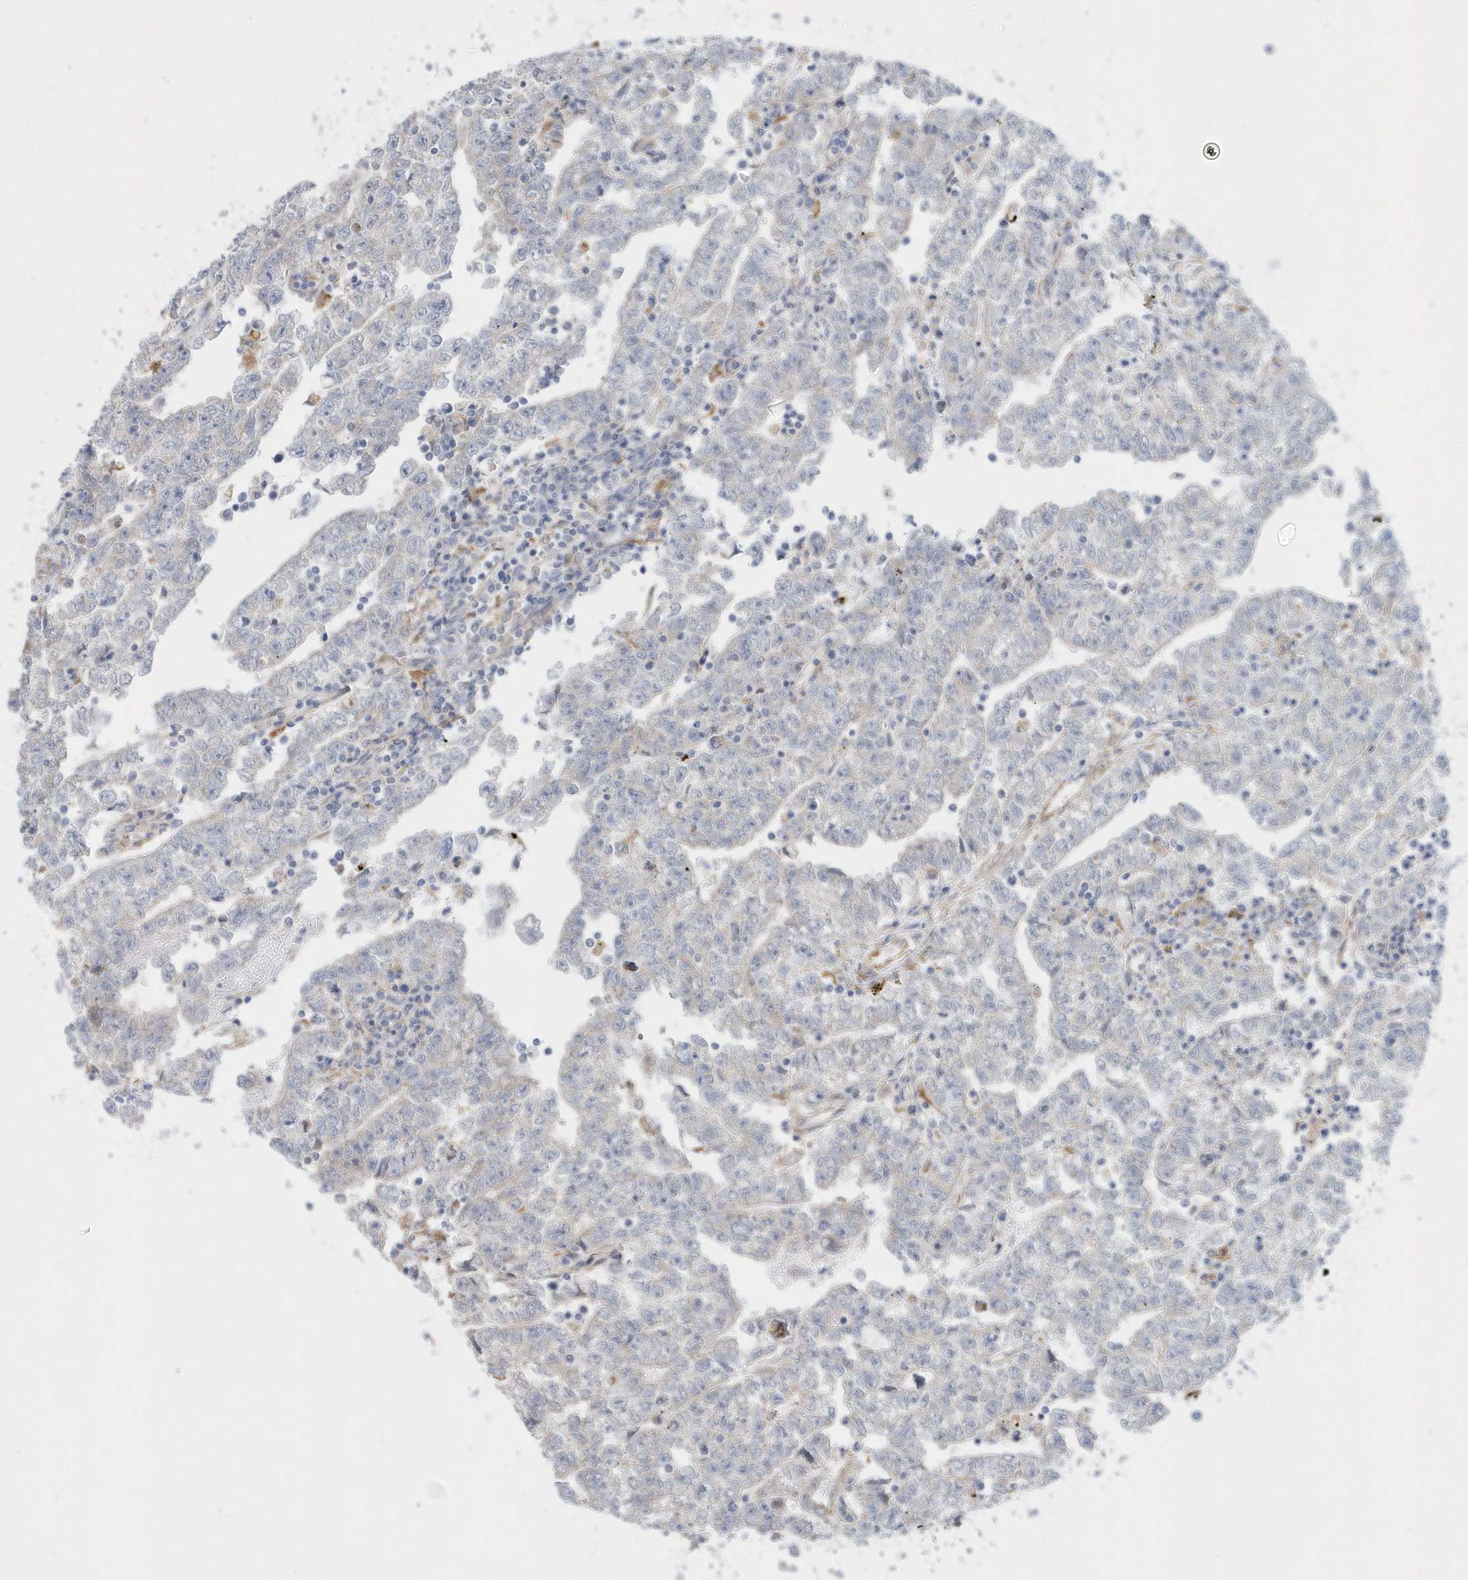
{"staining": {"intensity": "negative", "quantity": "none", "location": "none"}, "tissue": "testis cancer", "cell_type": "Tumor cells", "image_type": "cancer", "snomed": [{"axis": "morphology", "description": "Carcinoma, Embryonal, NOS"}, {"axis": "topography", "description": "Testis"}], "caption": "This is a histopathology image of IHC staining of testis cancer (embryonal carcinoma), which shows no positivity in tumor cells.", "gene": "RAB17", "patient": {"sex": "male", "age": 25}}